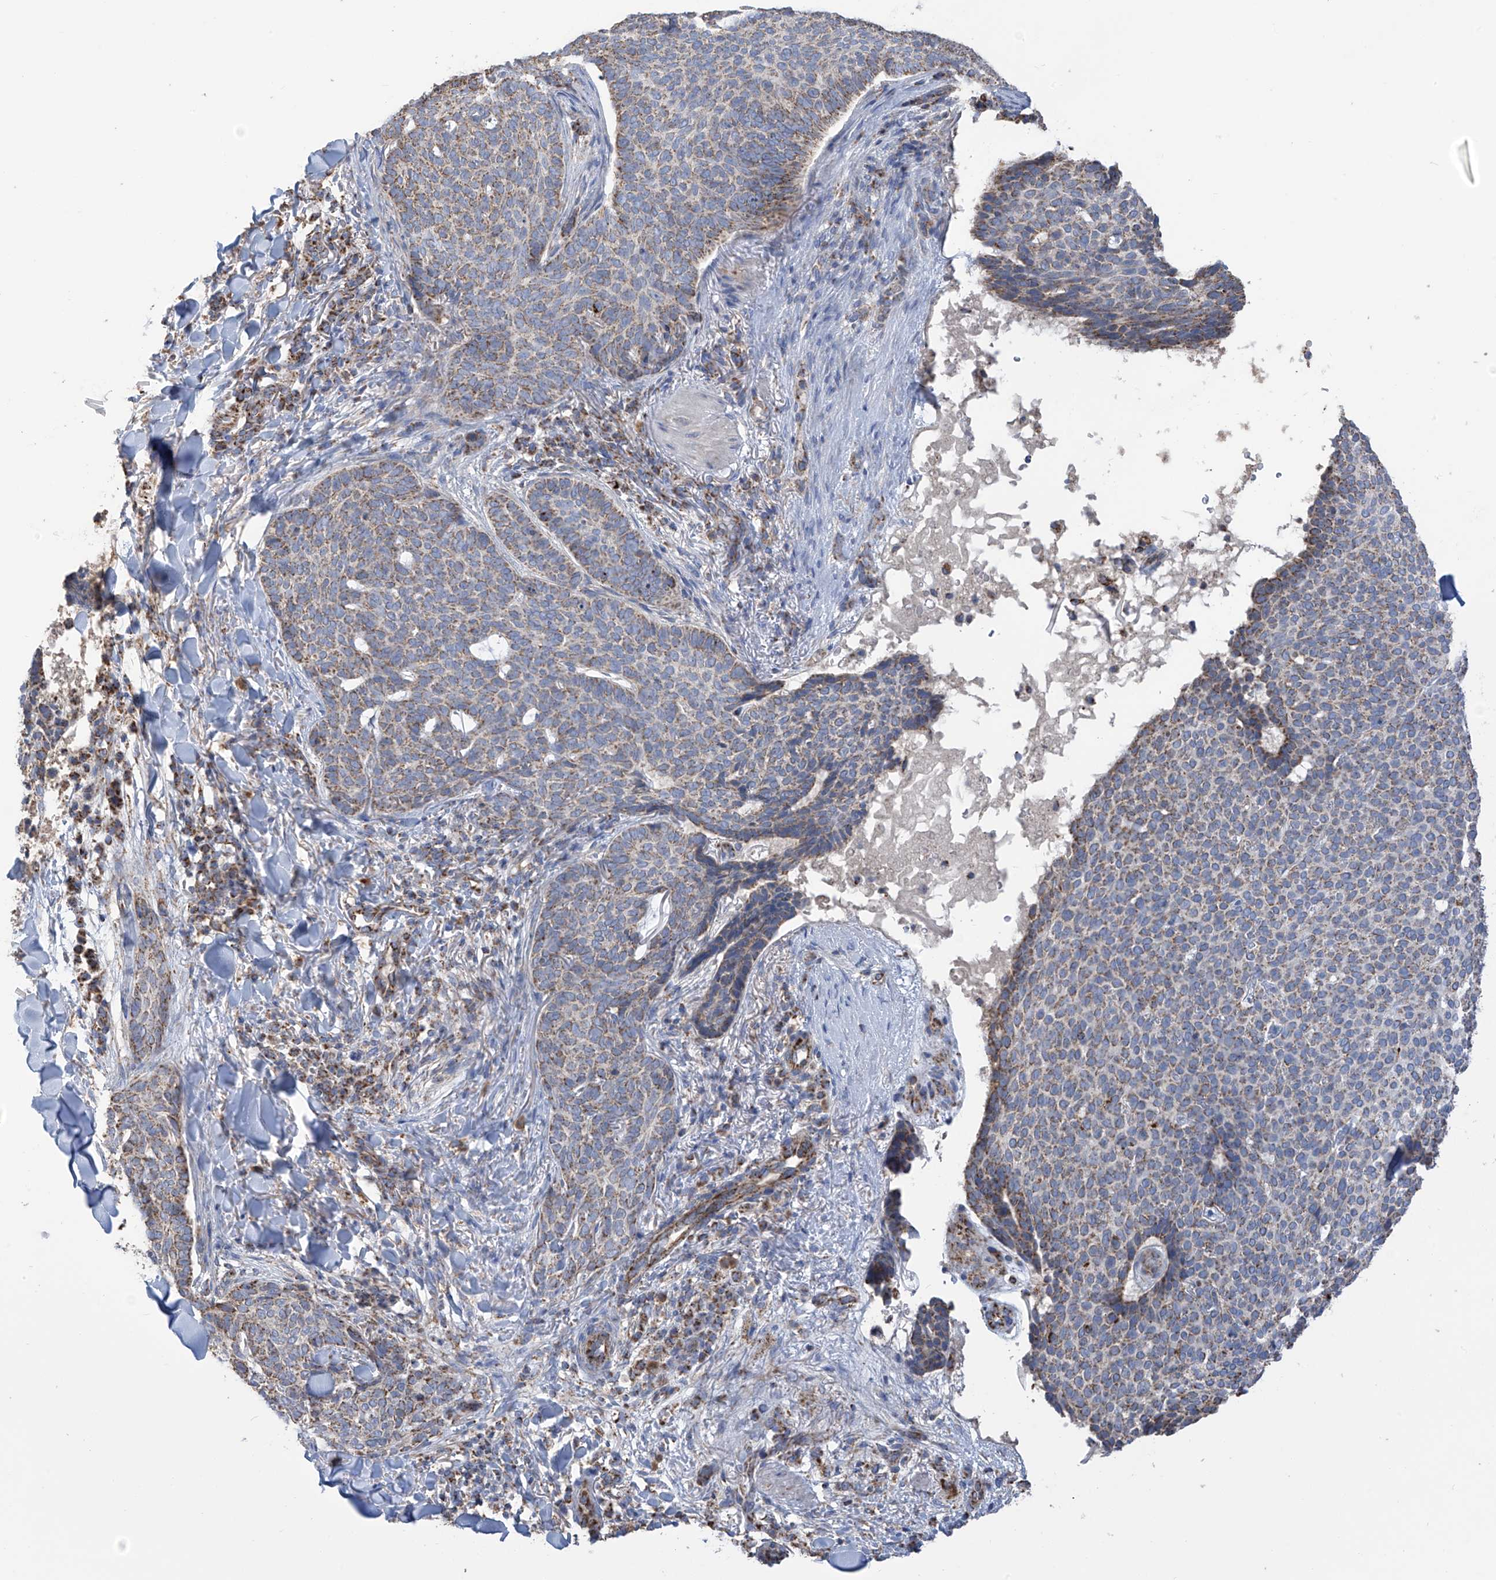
{"staining": {"intensity": "moderate", "quantity": "25%-75%", "location": "cytoplasmic/membranous"}, "tissue": "skin cancer", "cell_type": "Tumor cells", "image_type": "cancer", "snomed": [{"axis": "morphology", "description": "Normal tissue, NOS"}, {"axis": "morphology", "description": "Basal cell carcinoma"}, {"axis": "topography", "description": "Skin"}], "caption": "Brown immunohistochemical staining in skin cancer (basal cell carcinoma) displays moderate cytoplasmic/membranous positivity in approximately 25%-75% of tumor cells.", "gene": "PNPT1", "patient": {"sex": "male", "age": 50}}